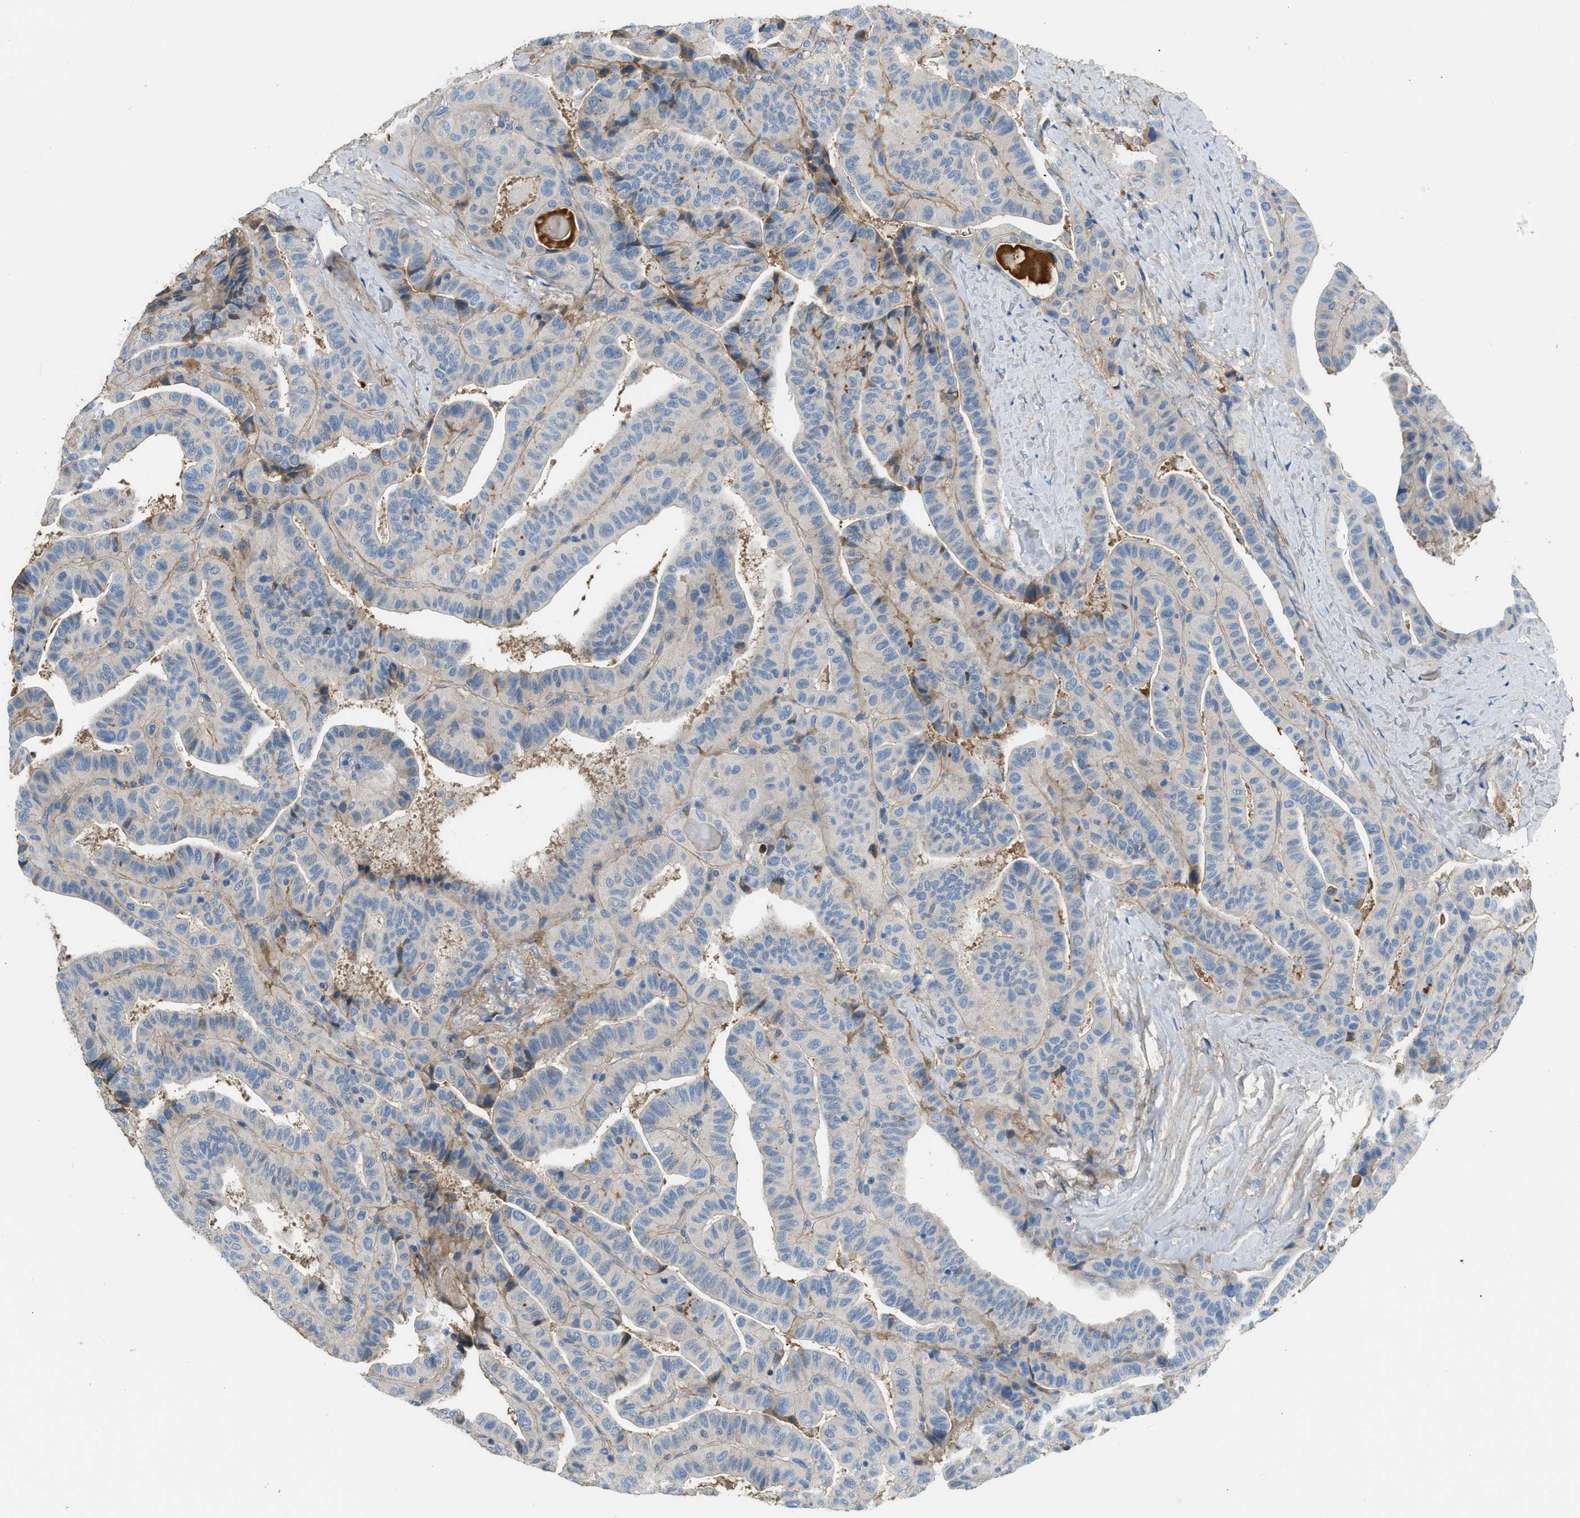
{"staining": {"intensity": "negative", "quantity": "none", "location": "none"}, "tissue": "thyroid cancer", "cell_type": "Tumor cells", "image_type": "cancer", "snomed": [{"axis": "morphology", "description": "Papillary adenocarcinoma, NOS"}, {"axis": "topography", "description": "Thyroid gland"}], "caption": "Immunohistochemical staining of human thyroid cancer (papillary adenocarcinoma) displays no significant positivity in tumor cells. (DAB (3,3'-diaminobenzidine) immunohistochemistry, high magnification).", "gene": "STC1", "patient": {"sex": "male", "age": 77}}